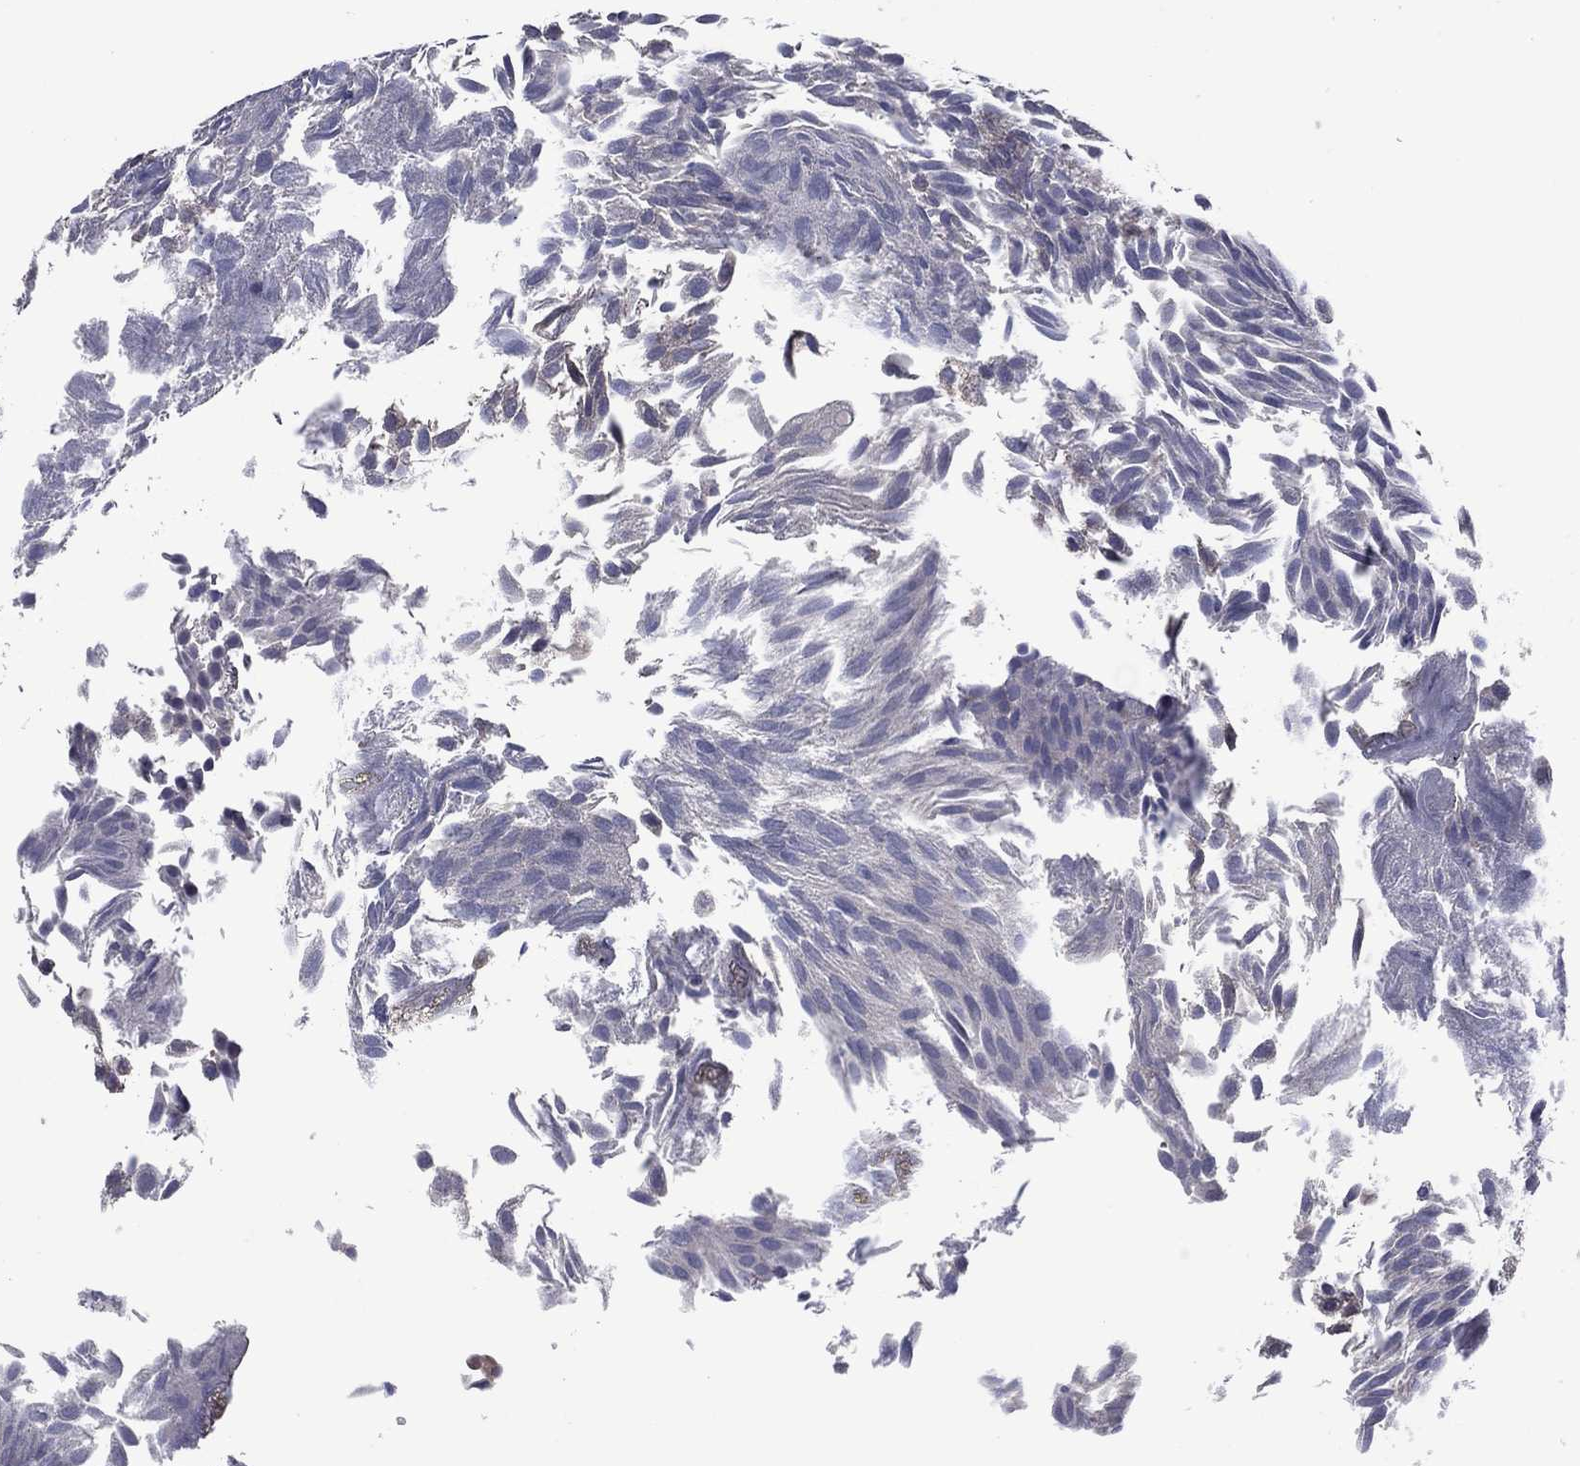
{"staining": {"intensity": "negative", "quantity": "none", "location": "none"}, "tissue": "urothelial cancer", "cell_type": "Tumor cells", "image_type": "cancer", "snomed": [{"axis": "morphology", "description": "Urothelial carcinoma, Low grade"}, {"axis": "topography", "description": "Urinary bladder"}], "caption": "Urothelial cancer was stained to show a protein in brown. There is no significant expression in tumor cells.", "gene": "MSRB1", "patient": {"sex": "male", "age": 52}}